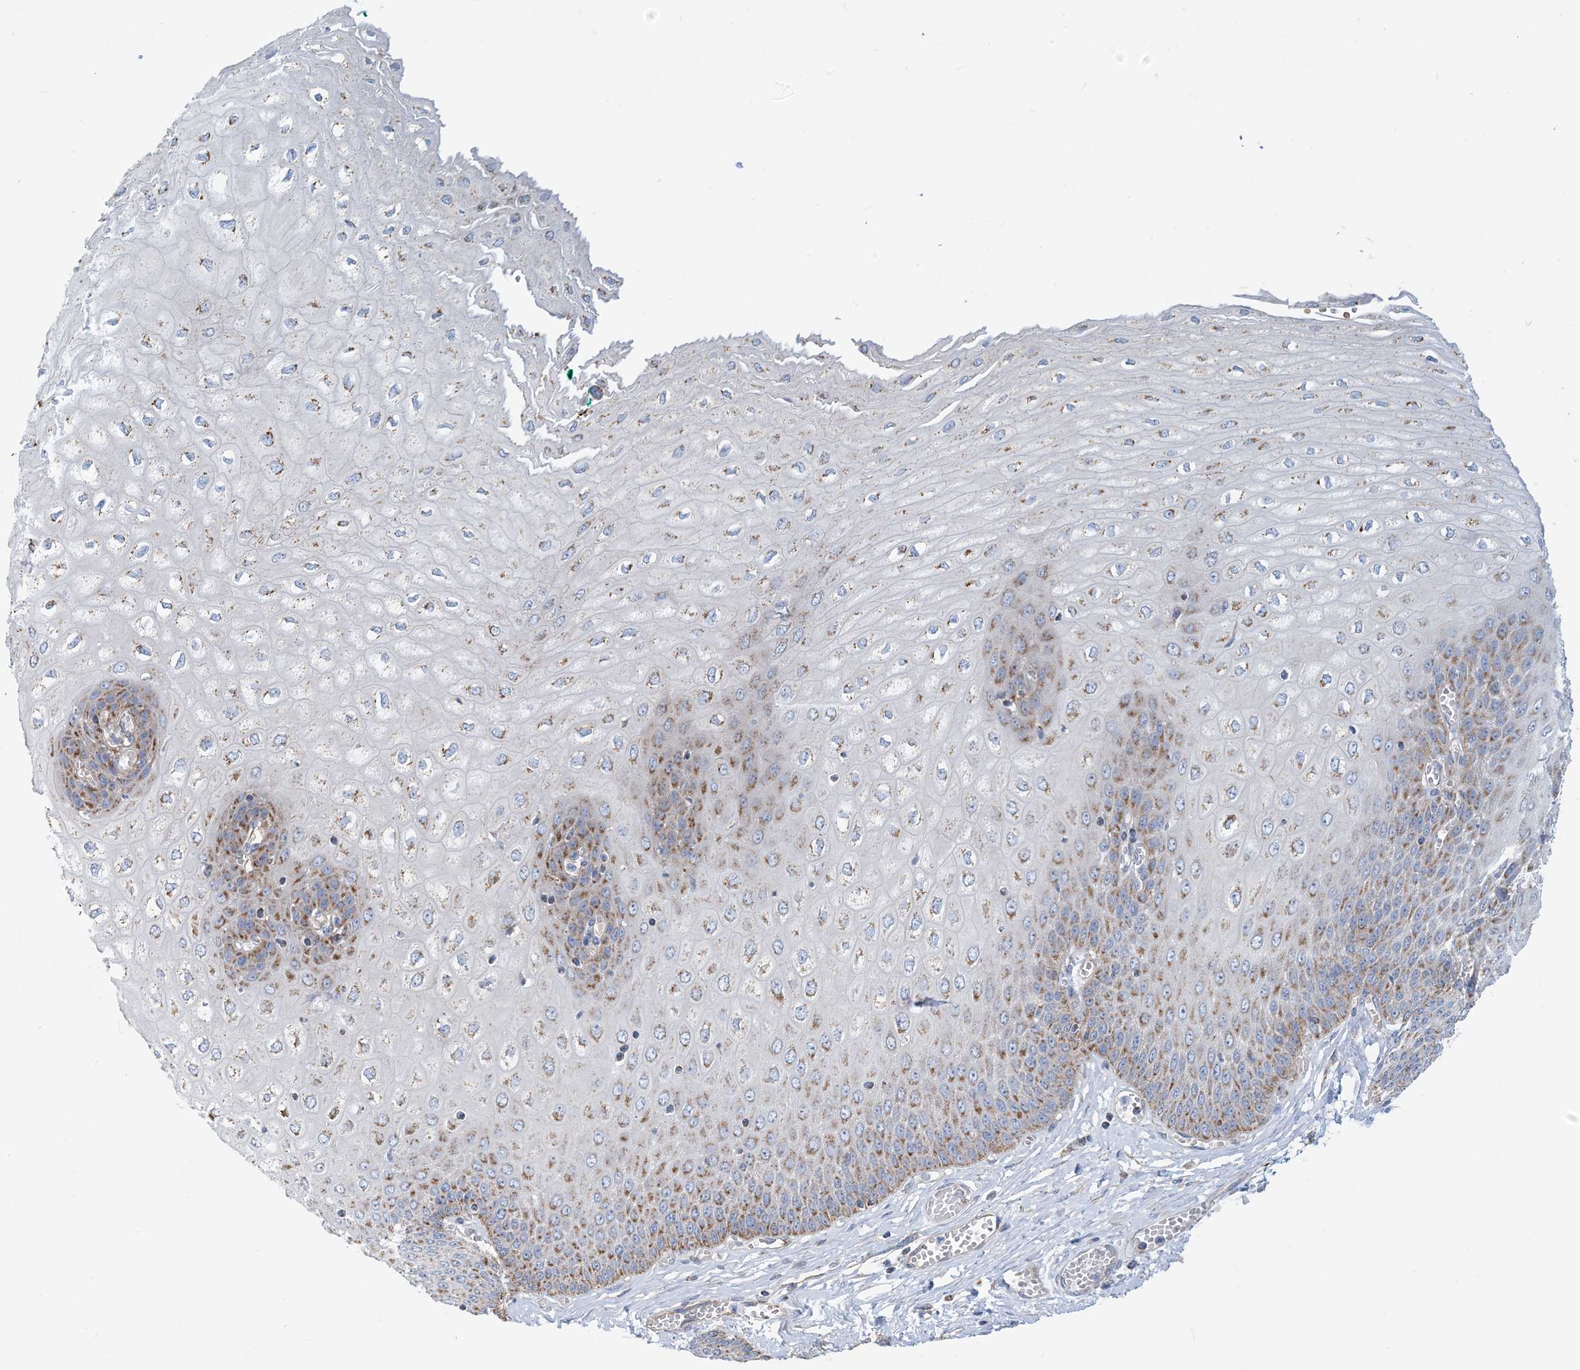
{"staining": {"intensity": "moderate", "quantity": "25%-75%", "location": "cytoplasmic/membranous"}, "tissue": "esophagus", "cell_type": "Squamous epithelial cells", "image_type": "normal", "snomed": [{"axis": "morphology", "description": "Normal tissue, NOS"}, {"axis": "topography", "description": "Esophagus"}], "caption": "Brown immunohistochemical staining in unremarkable esophagus displays moderate cytoplasmic/membranous expression in approximately 25%-75% of squamous epithelial cells. (DAB IHC, brown staining for protein, blue staining for nuclei).", "gene": "PHOSPHO2", "patient": {"sex": "male", "age": 60}}